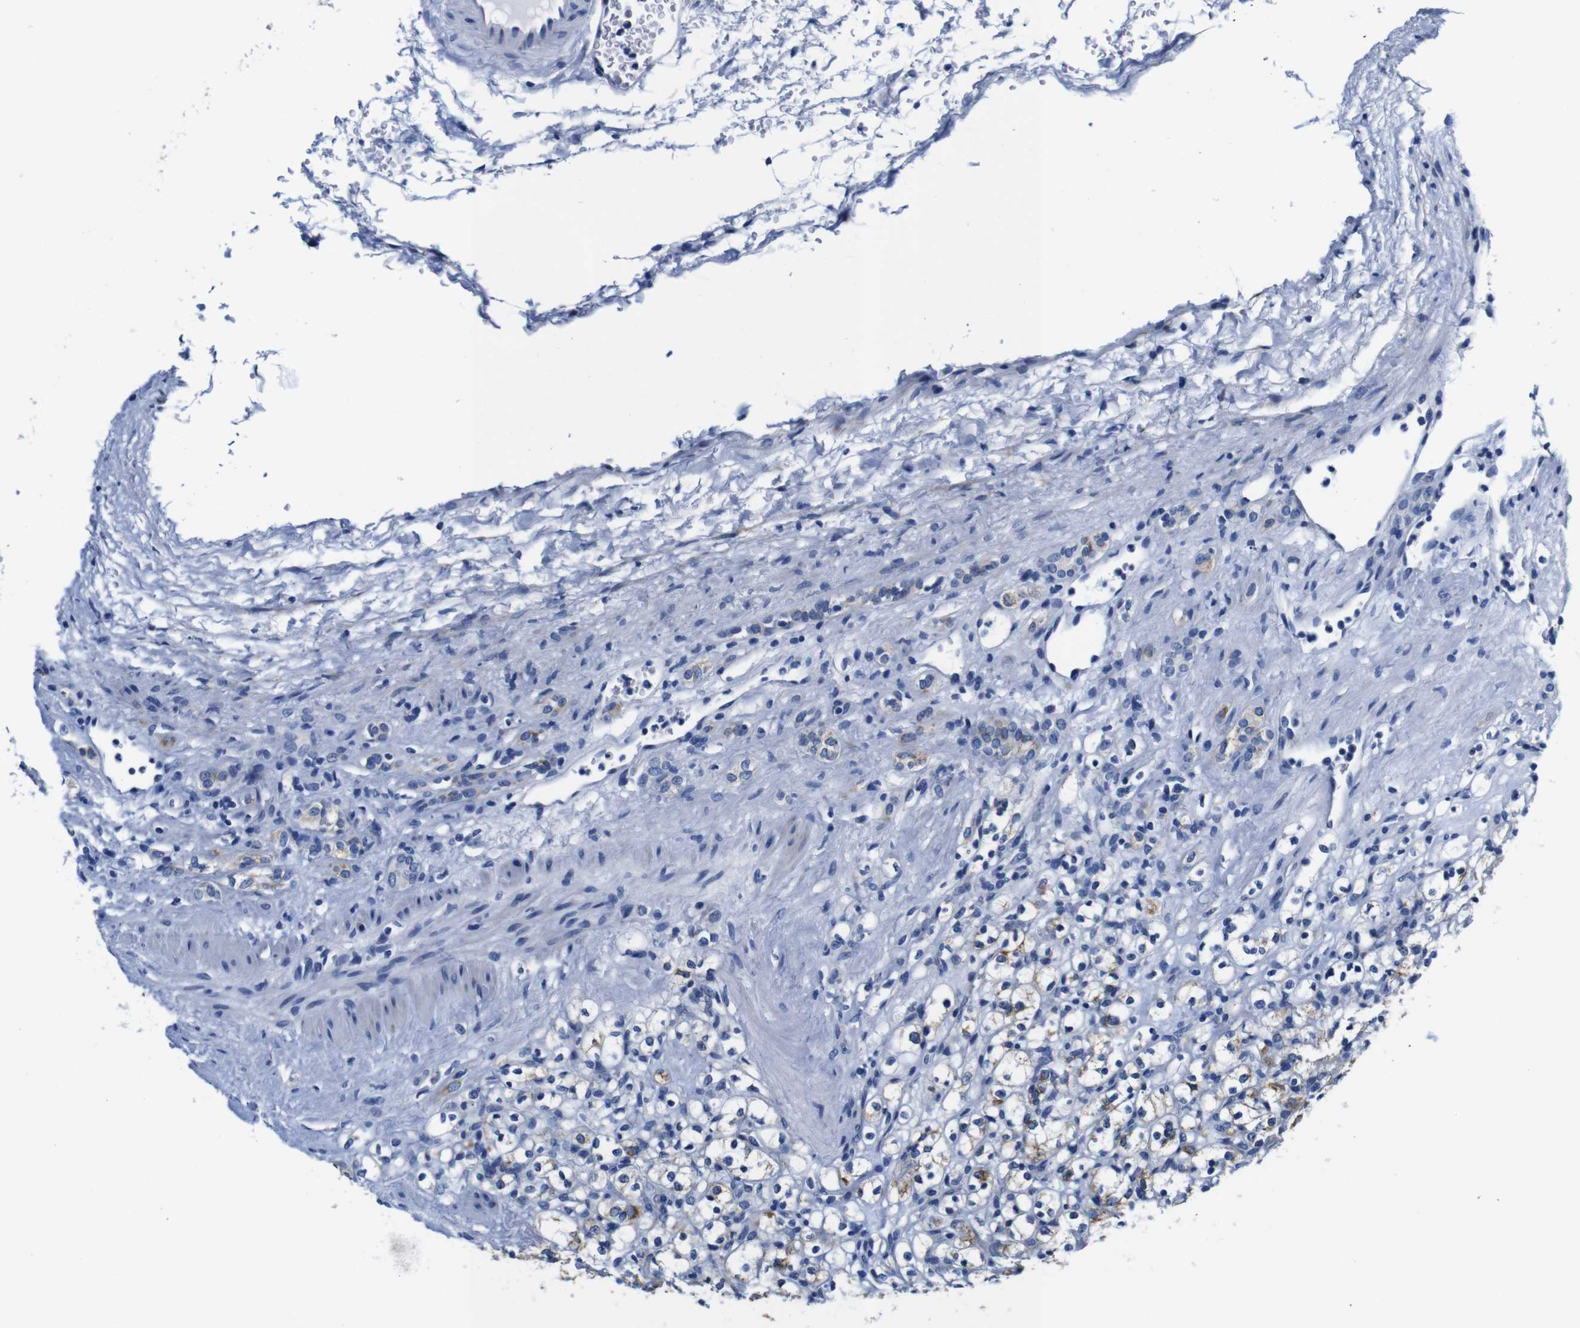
{"staining": {"intensity": "weak", "quantity": "25%-75%", "location": "cytoplasmic/membranous"}, "tissue": "renal cancer", "cell_type": "Tumor cells", "image_type": "cancer", "snomed": [{"axis": "morphology", "description": "Normal tissue, NOS"}, {"axis": "morphology", "description": "Adenocarcinoma, NOS"}, {"axis": "topography", "description": "Kidney"}], "caption": "A photomicrograph of human renal cancer stained for a protein demonstrates weak cytoplasmic/membranous brown staining in tumor cells. Immunohistochemistry (ihc) stains the protein in brown and the nuclei are stained blue.", "gene": "SNX19", "patient": {"sex": "female", "age": 72}}